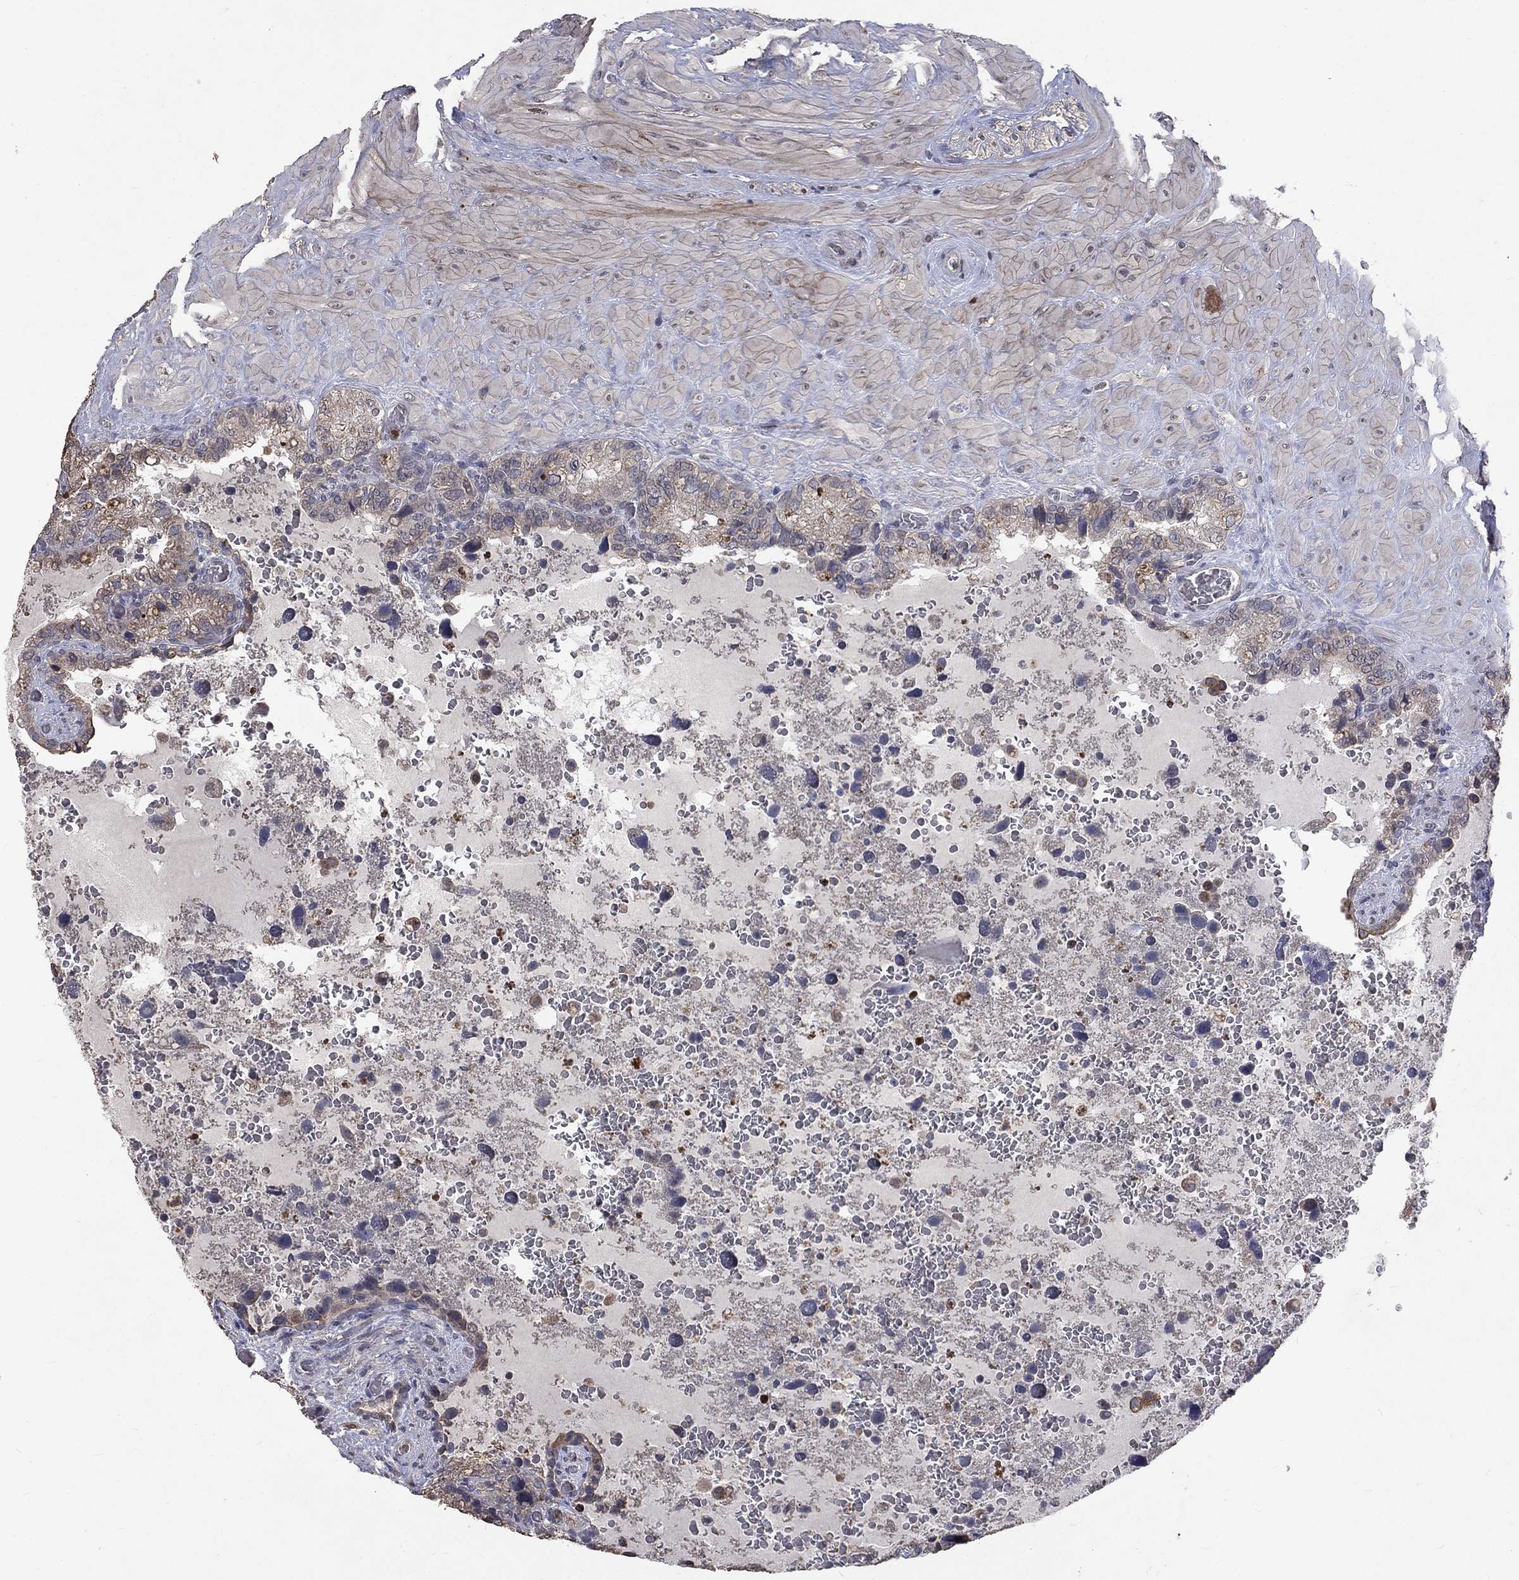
{"staining": {"intensity": "negative", "quantity": "none", "location": "none"}, "tissue": "prostate cancer", "cell_type": "Tumor cells", "image_type": "cancer", "snomed": [{"axis": "morphology", "description": "Adenocarcinoma, NOS"}, {"axis": "topography", "description": "Prostate and seminal vesicle, NOS"}], "caption": "Human prostate cancer (adenocarcinoma) stained for a protein using immunohistochemistry (IHC) shows no expression in tumor cells.", "gene": "CHST5", "patient": {"sex": "male", "age": 62}}